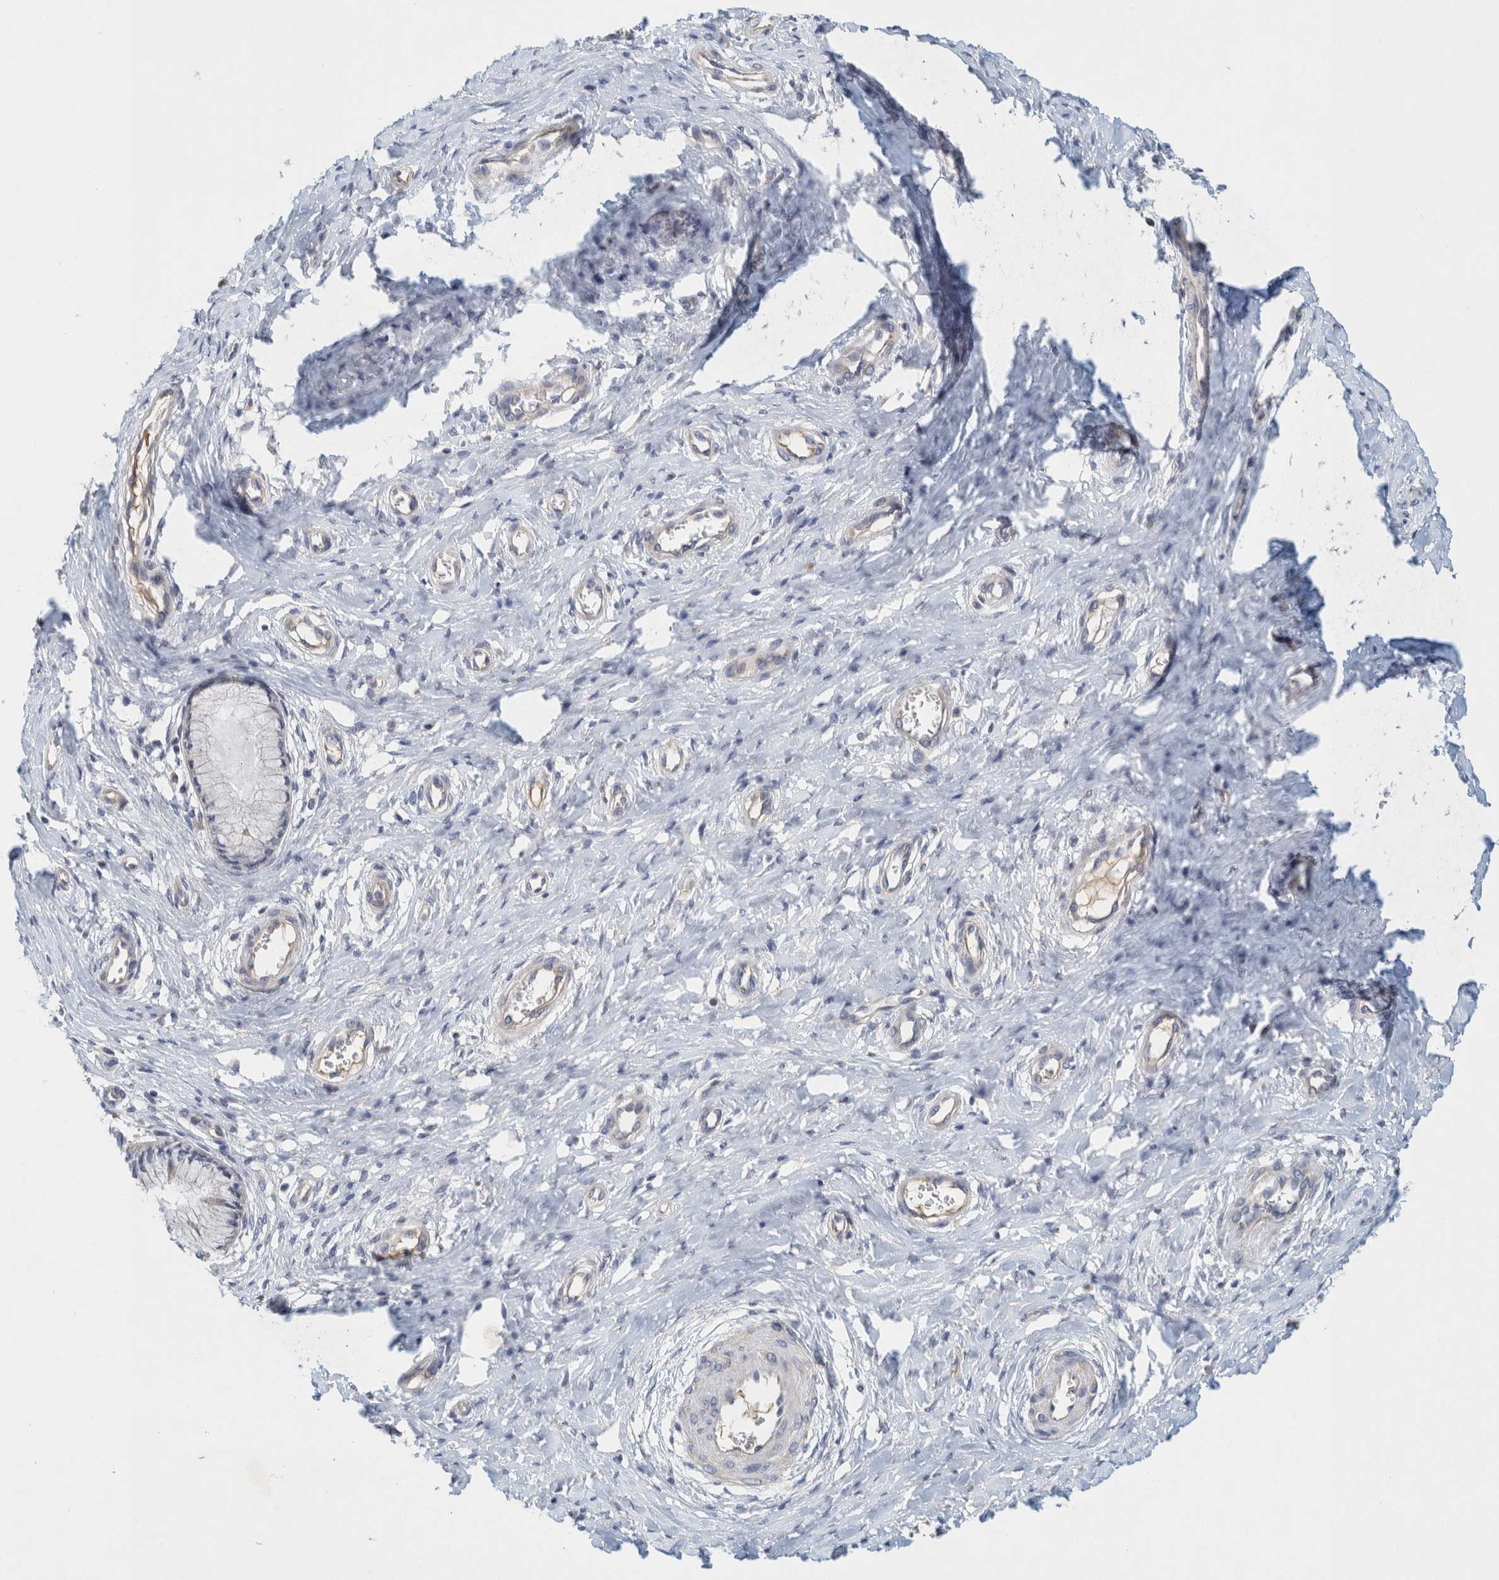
{"staining": {"intensity": "negative", "quantity": "none", "location": "none"}, "tissue": "cervix", "cell_type": "Glandular cells", "image_type": "normal", "snomed": [{"axis": "morphology", "description": "Normal tissue, NOS"}, {"axis": "topography", "description": "Cervix"}], "caption": "Immunohistochemical staining of benign human cervix exhibits no significant staining in glandular cells. (DAB immunohistochemistry with hematoxylin counter stain).", "gene": "ZNF324B", "patient": {"sex": "female", "age": 55}}